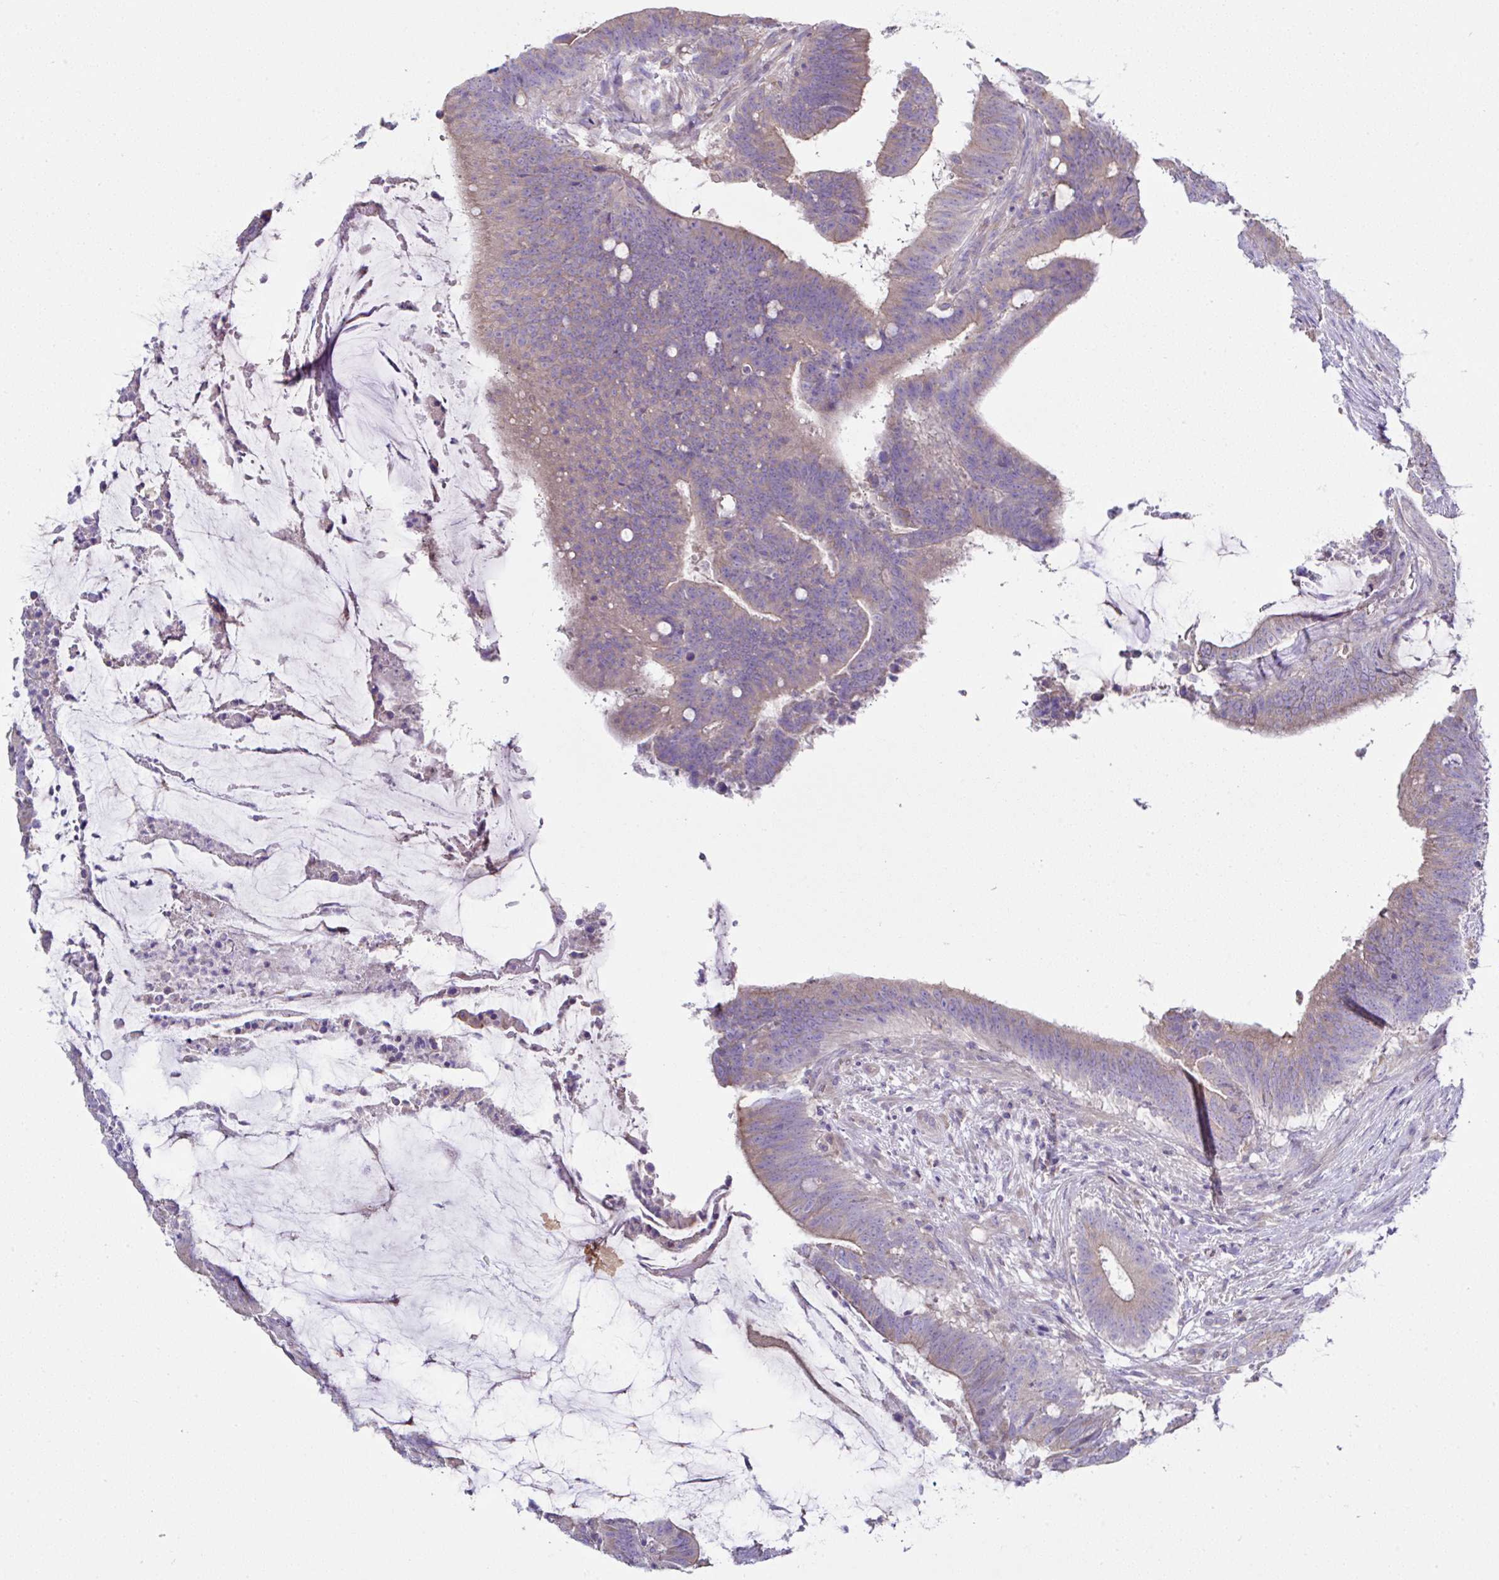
{"staining": {"intensity": "weak", "quantity": ">75%", "location": "cytoplasmic/membranous"}, "tissue": "colorectal cancer", "cell_type": "Tumor cells", "image_type": "cancer", "snomed": [{"axis": "morphology", "description": "Adenocarcinoma, NOS"}, {"axis": "topography", "description": "Colon"}], "caption": "Protein staining by immunohistochemistry (IHC) reveals weak cytoplasmic/membranous positivity in about >75% of tumor cells in adenocarcinoma (colorectal). The protein is shown in brown color, while the nuclei are stained blue.", "gene": "OR4P4", "patient": {"sex": "female", "age": 43}}